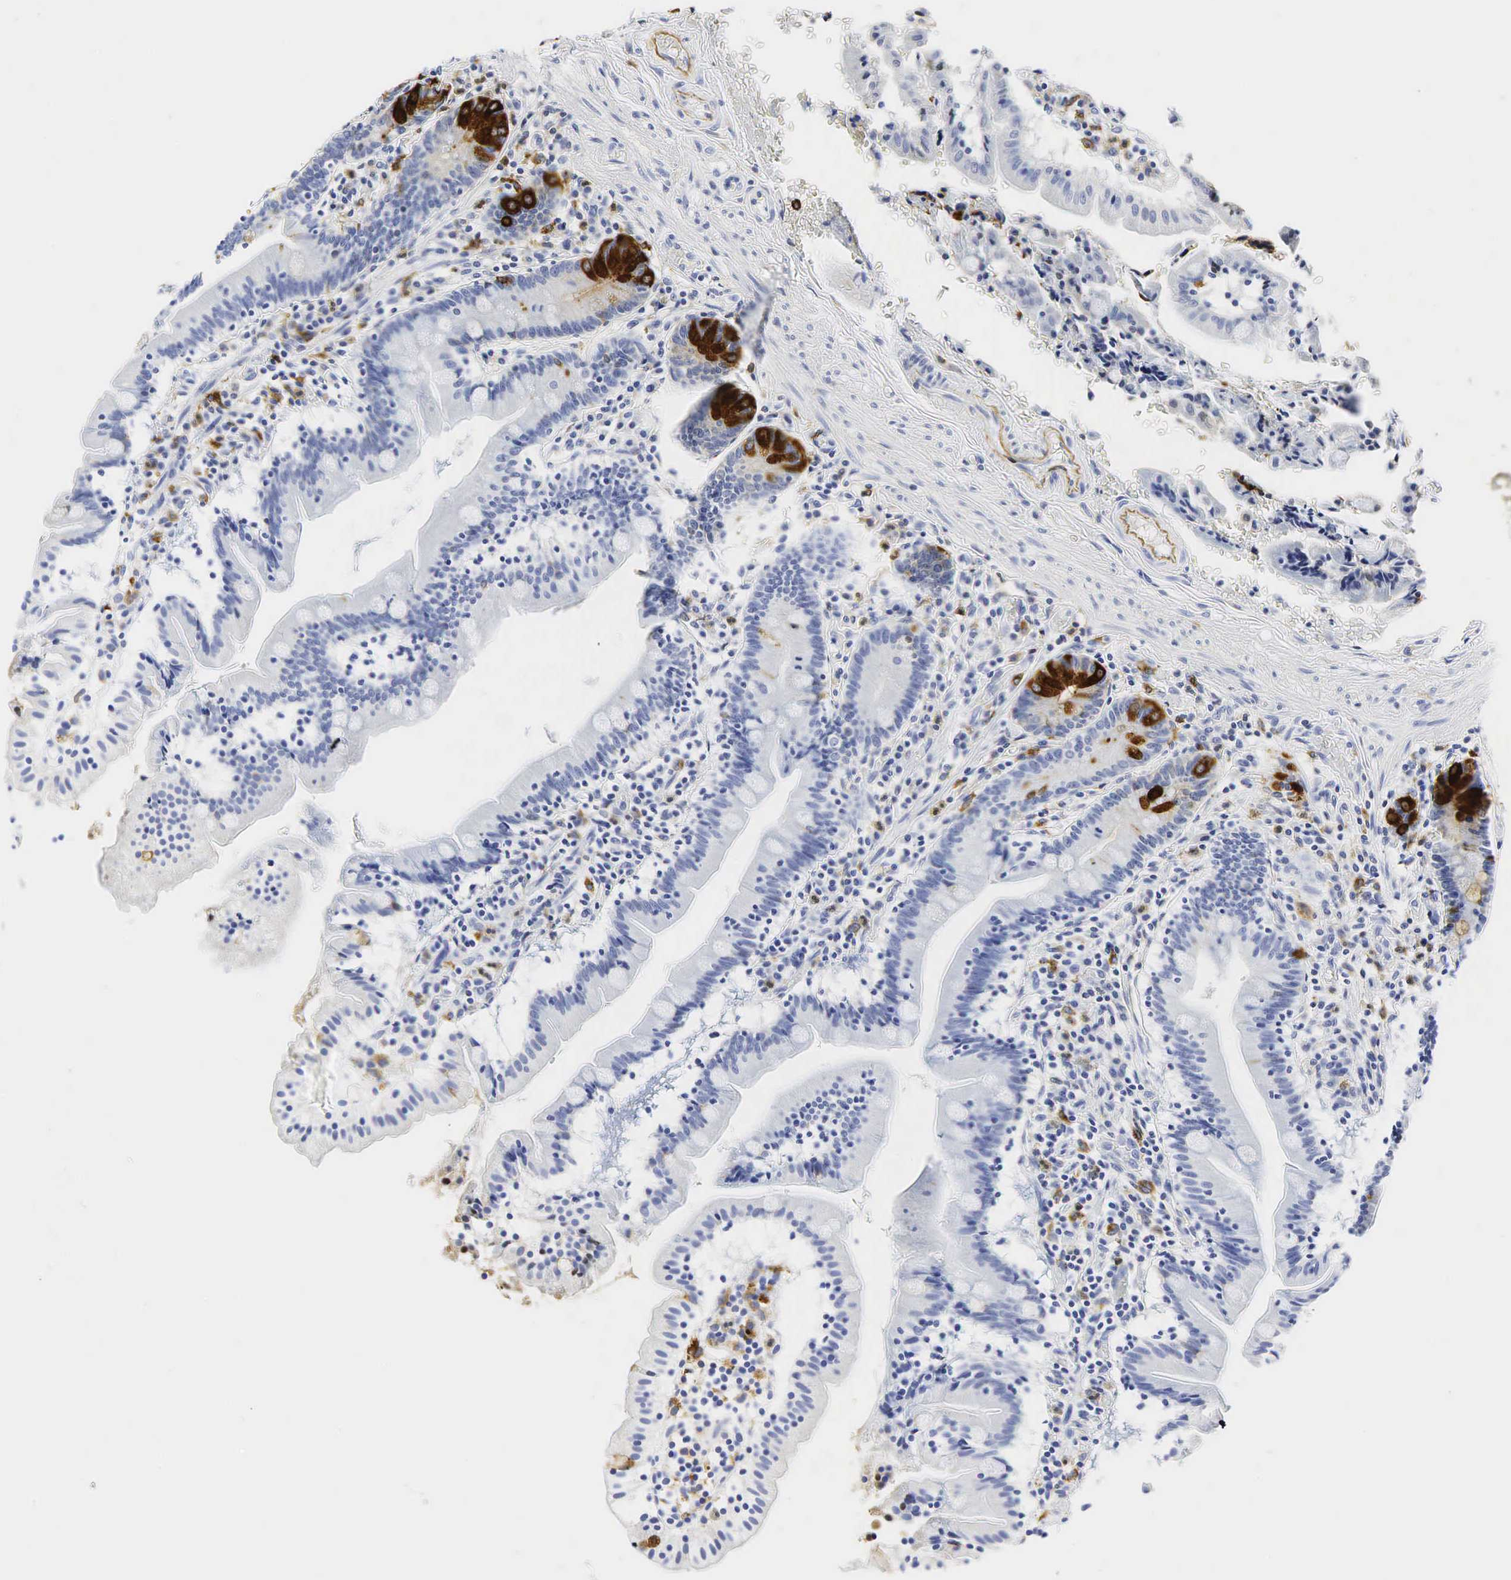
{"staining": {"intensity": "strong", "quantity": "<25%", "location": "cytoplasmic/membranous"}, "tissue": "small intestine", "cell_type": "Glandular cells", "image_type": "normal", "snomed": [{"axis": "morphology", "description": "Normal tissue, NOS"}, {"axis": "topography", "description": "Small intestine"}], "caption": "This micrograph reveals immunohistochemistry staining of unremarkable small intestine, with medium strong cytoplasmic/membranous staining in approximately <25% of glandular cells.", "gene": "LYZ", "patient": {"sex": "female", "age": 69}}